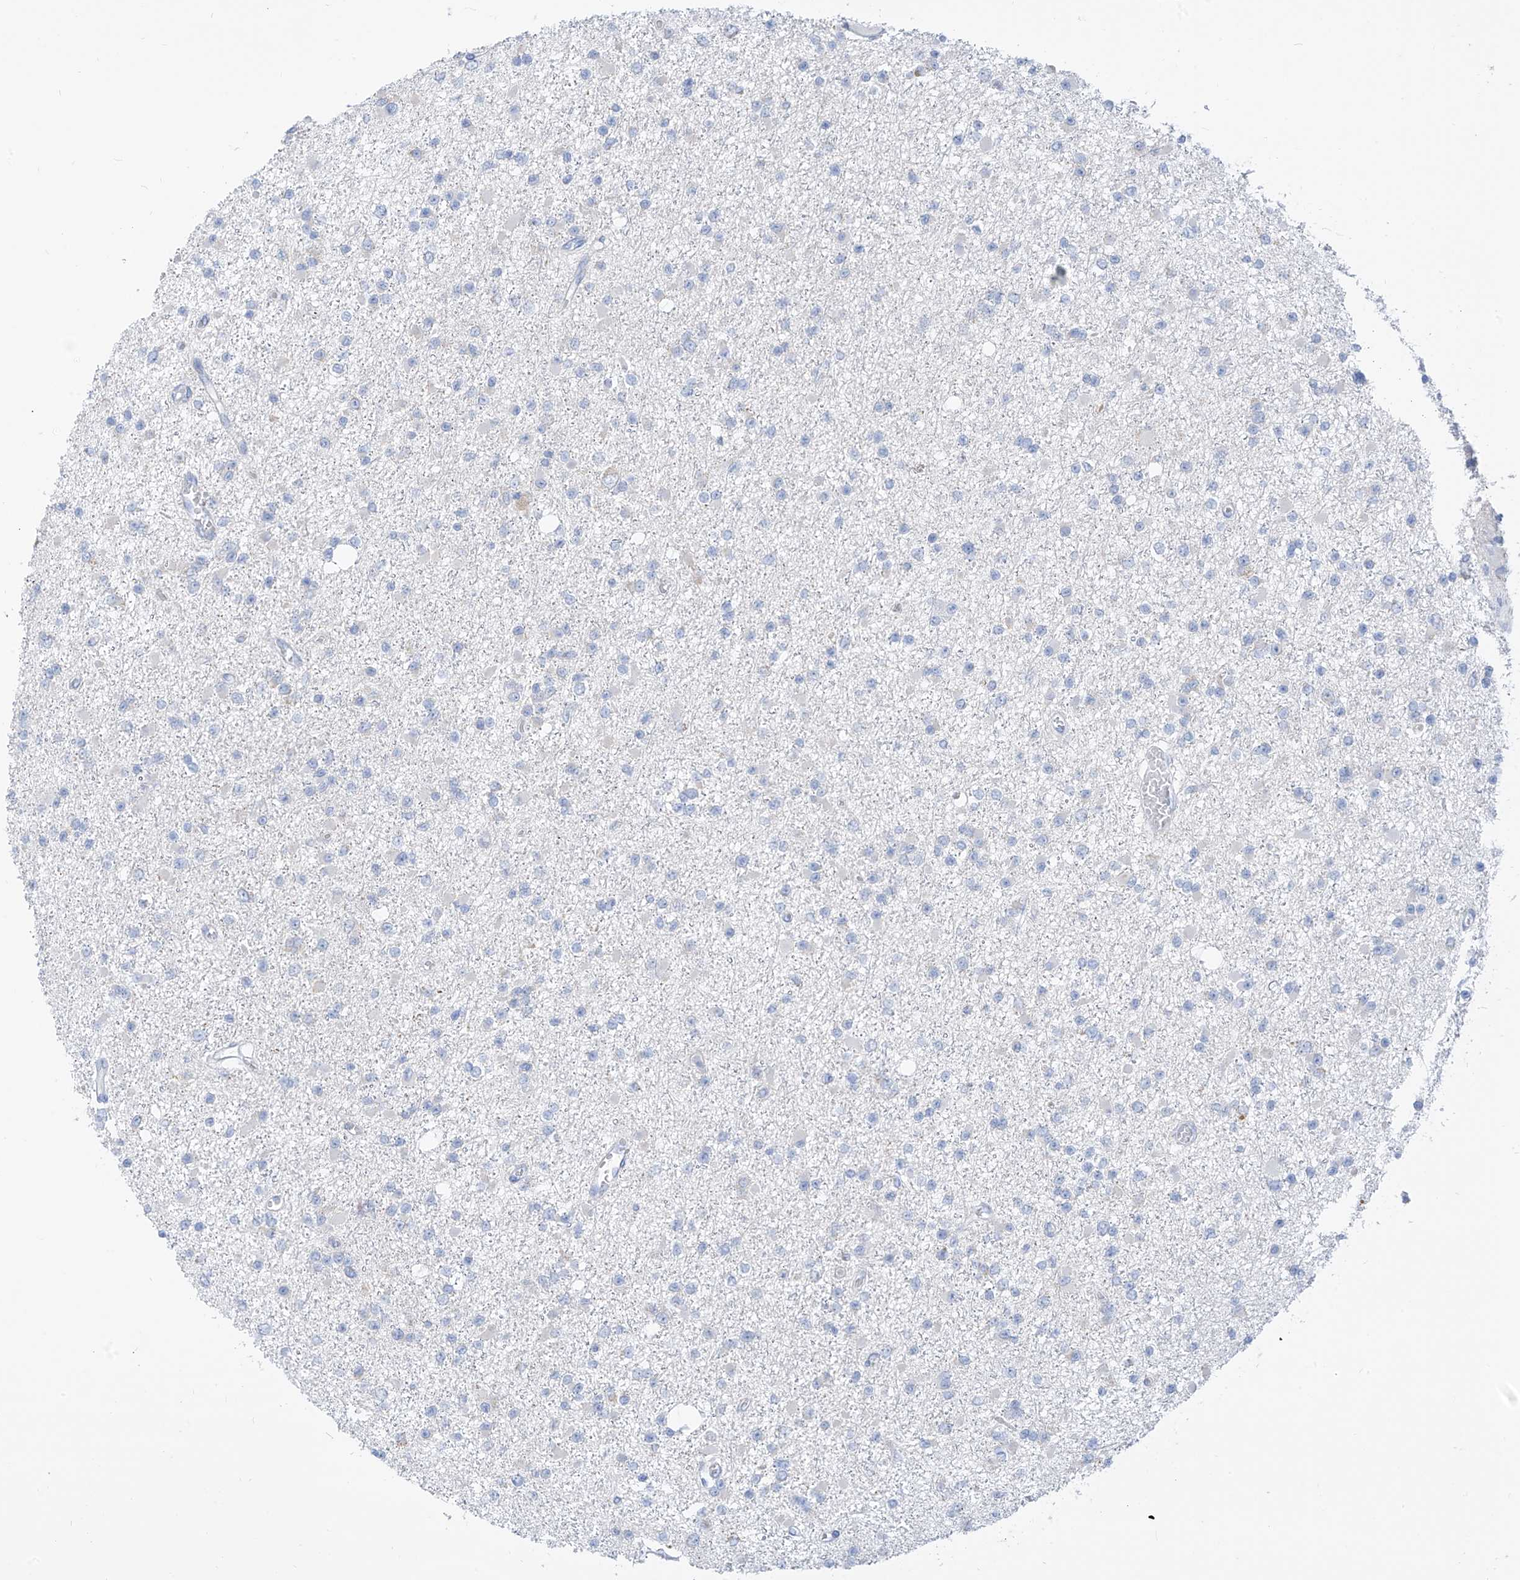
{"staining": {"intensity": "negative", "quantity": "none", "location": "none"}, "tissue": "glioma", "cell_type": "Tumor cells", "image_type": "cancer", "snomed": [{"axis": "morphology", "description": "Glioma, malignant, Low grade"}, {"axis": "topography", "description": "Brain"}], "caption": "DAB immunohistochemical staining of human malignant glioma (low-grade) reveals no significant positivity in tumor cells. The staining was performed using DAB (3,3'-diaminobenzidine) to visualize the protein expression in brown, while the nuclei were stained in blue with hematoxylin (Magnification: 20x).", "gene": "ZNF404", "patient": {"sex": "female", "age": 22}}